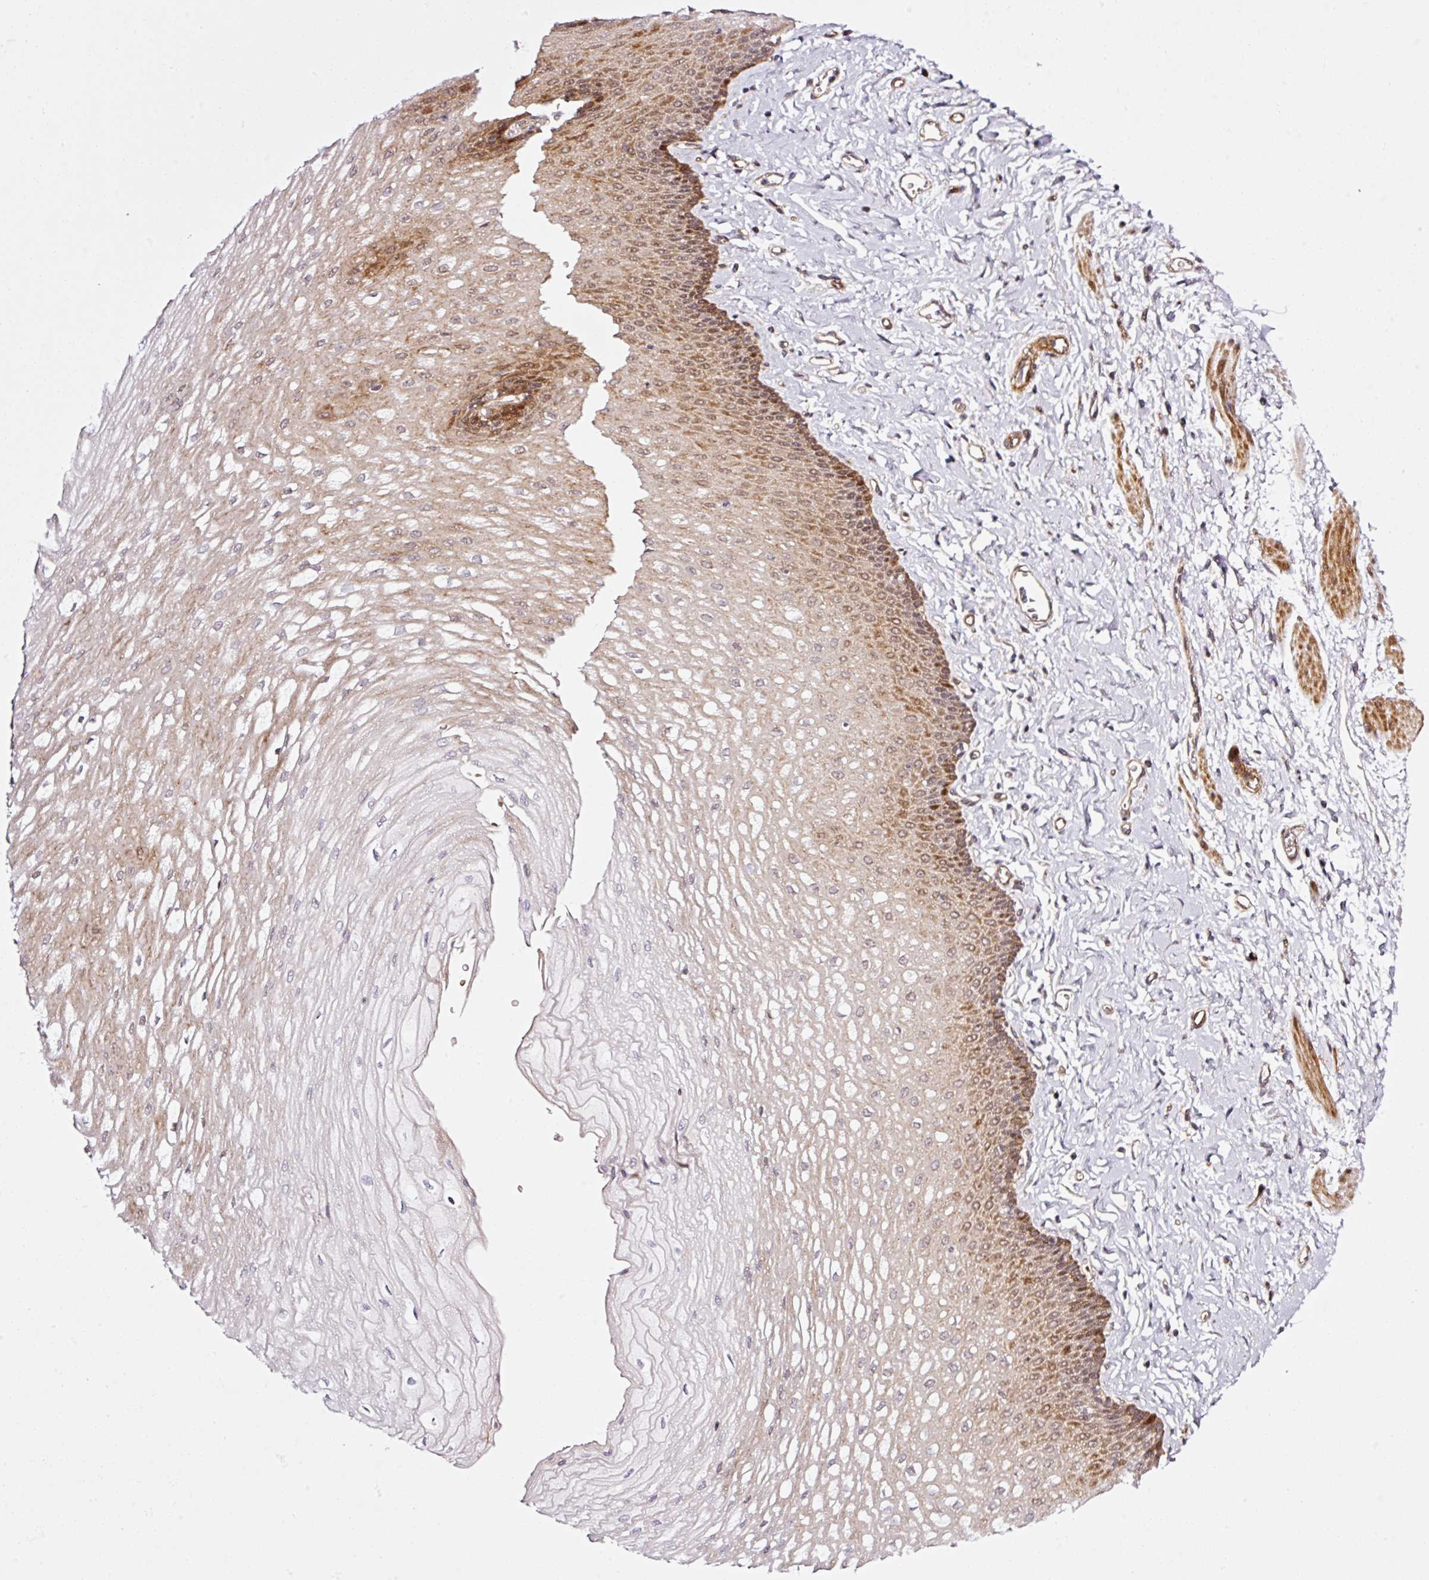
{"staining": {"intensity": "moderate", "quantity": "25%-75%", "location": "cytoplasmic/membranous,nuclear"}, "tissue": "esophagus", "cell_type": "Squamous epithelial cells", "image_type": "normal", "snomed": [{"axis": "morphology", "description": "Normal tissue, NOS"}, {"axis": "topography", "description": "Esophagus"}], "caption": "High-power microscopy captured an immunohistochemistry histopathology image of benign esophagus, revealing moderate cytoplasmic/membranous,nuclear staining in about 25%-75% of squamous epithelial cells. (Stains: DAB (3,3'-diaminobenzidine) in brown, nuclei in blue, Microscopy: brightfield microscopy at high magnification).", "gene": "ANKRD20A1", "patient": {"sex": "male", "age": 70}}